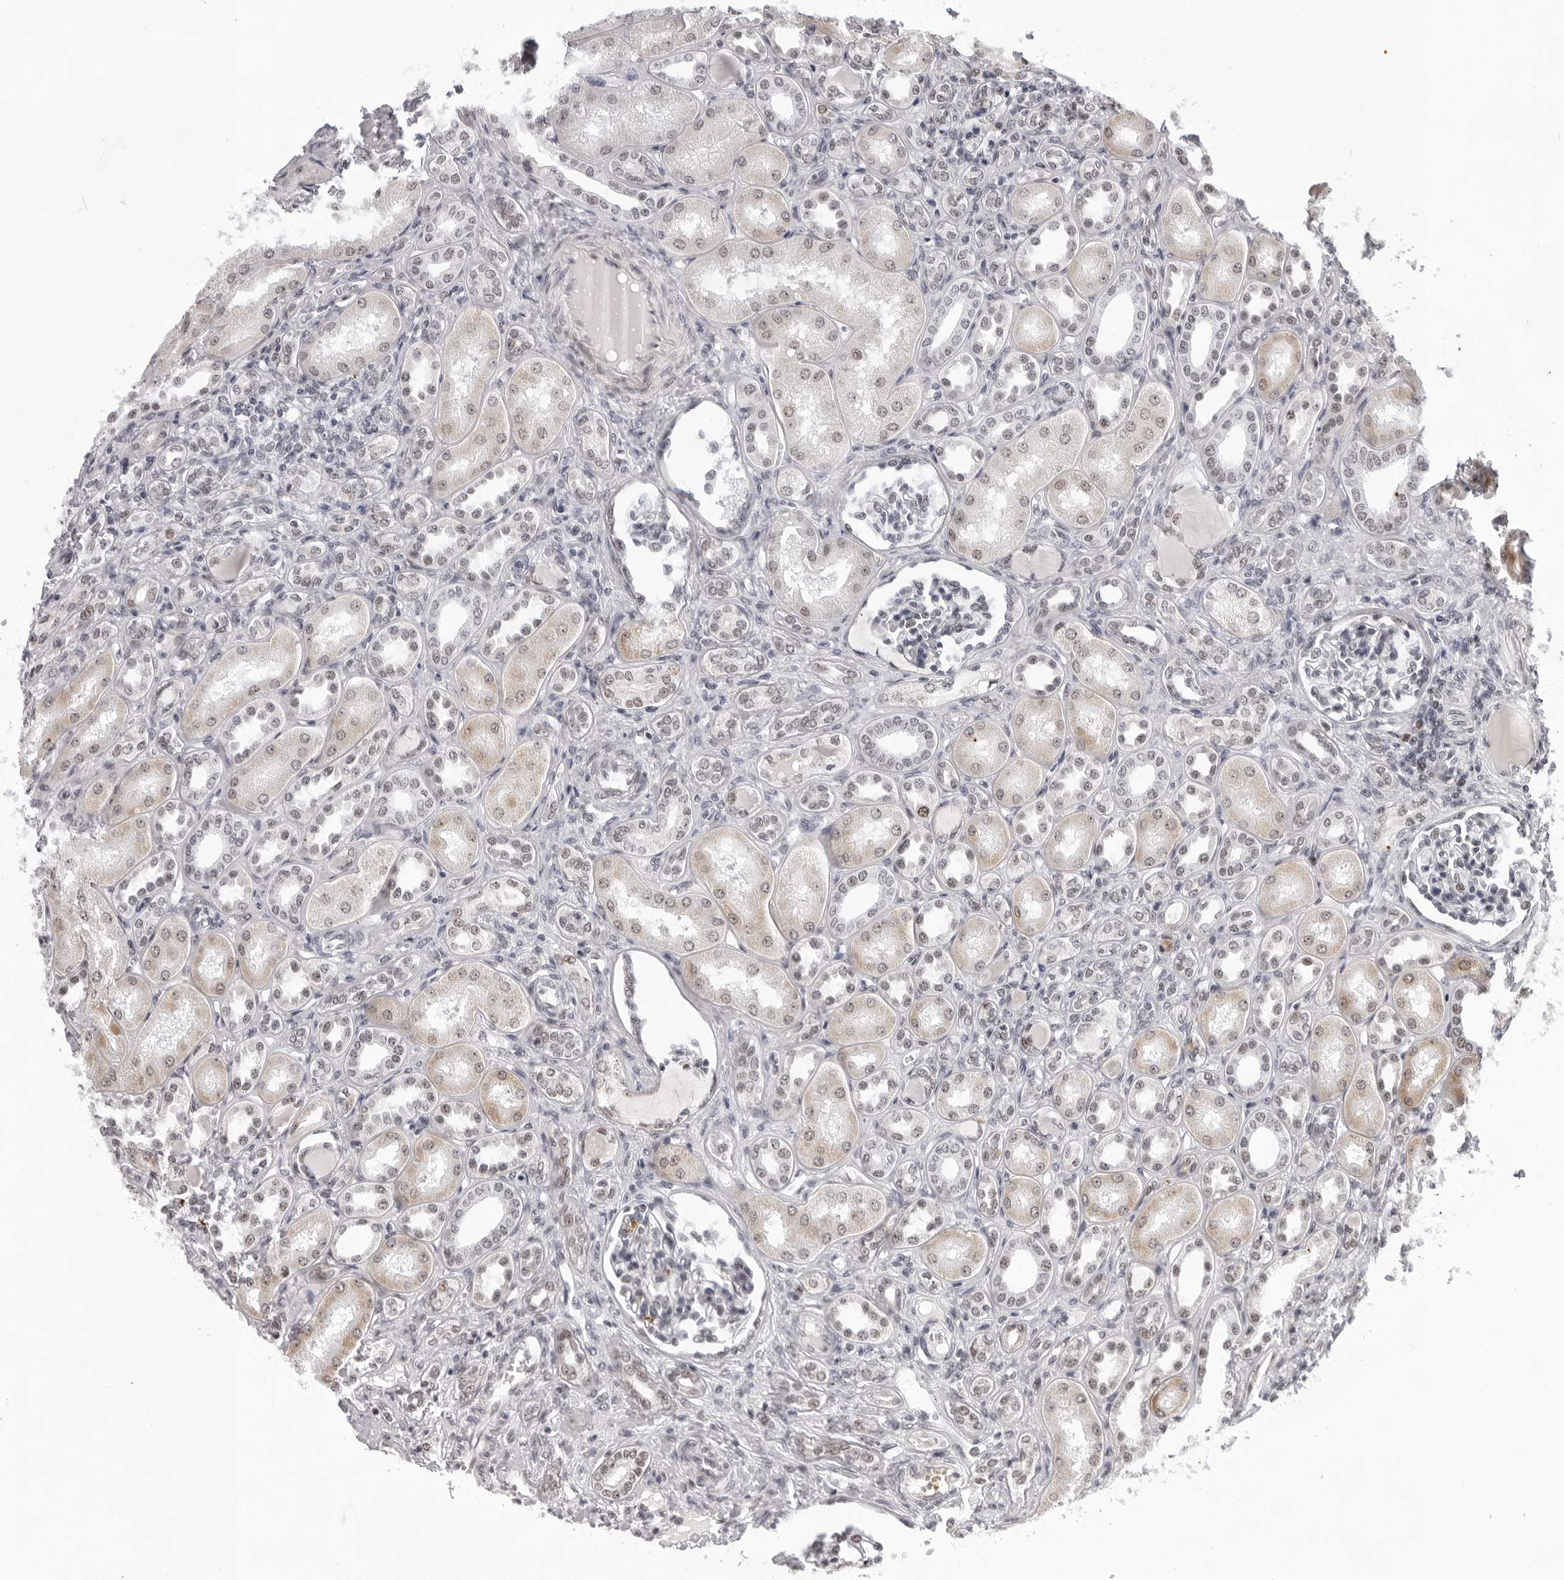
{"staining": {"intensity": "moderate", "quantity": "<25%", "location": "nuclear"}, "tissue": "kidney", "cell_type": "Cells in glomeruli", "image_type": "normal", "snomed": [{"axis": "morphology", "description": "Normal tissue, NOS"}, {"axis": "topography", "description": "Kidney"}], "caption": "Cells in glomeruli show moderate nuclear staining in approximately <25% of cells in normal kidney. (DAB (3,3'-diaminobenzidine) IHC, brown staining for protein, blue staining for nuclei).", "gene": "USP1", "patient": {"sex": "male", "age": 7}}